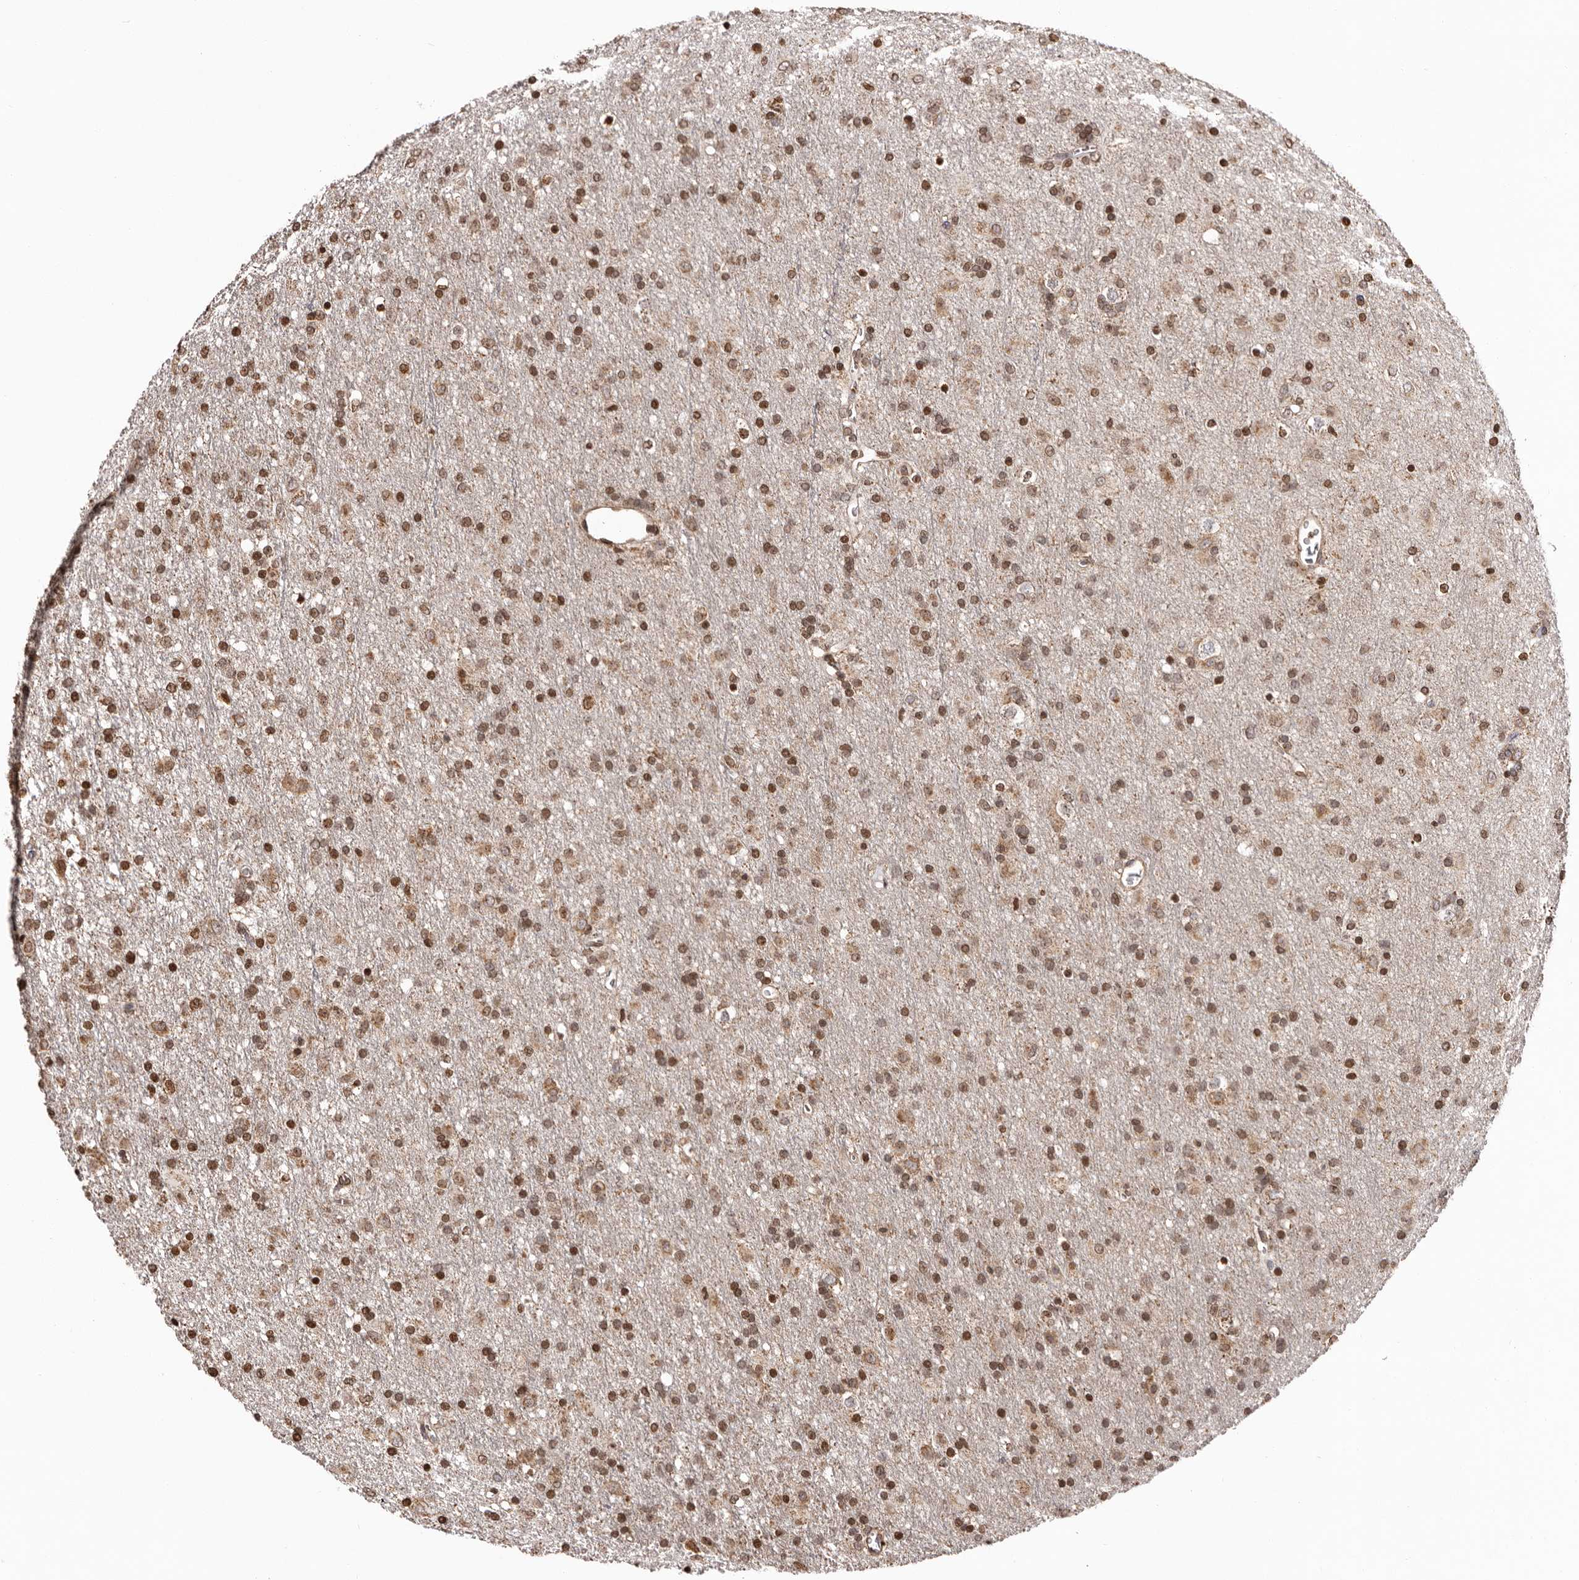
{"staining": {"intensity": "moderate", "quantity": ">75%", "location": "nuclear"}, "tissue": "glioma", "cell_type": "Tumor cells", "image_type": "cancer", "snomed": [{"axis": "morphology", "description": "Glioma, malignant, Low grade"}, {"axis": "topography", "description": "Brain"}], "caption": "Human glioma stained with a protein marker demonstrates moderate staining in tumor cells.", "gene": "CCDC190", "patient": {"sex": "male", "age": 65}}